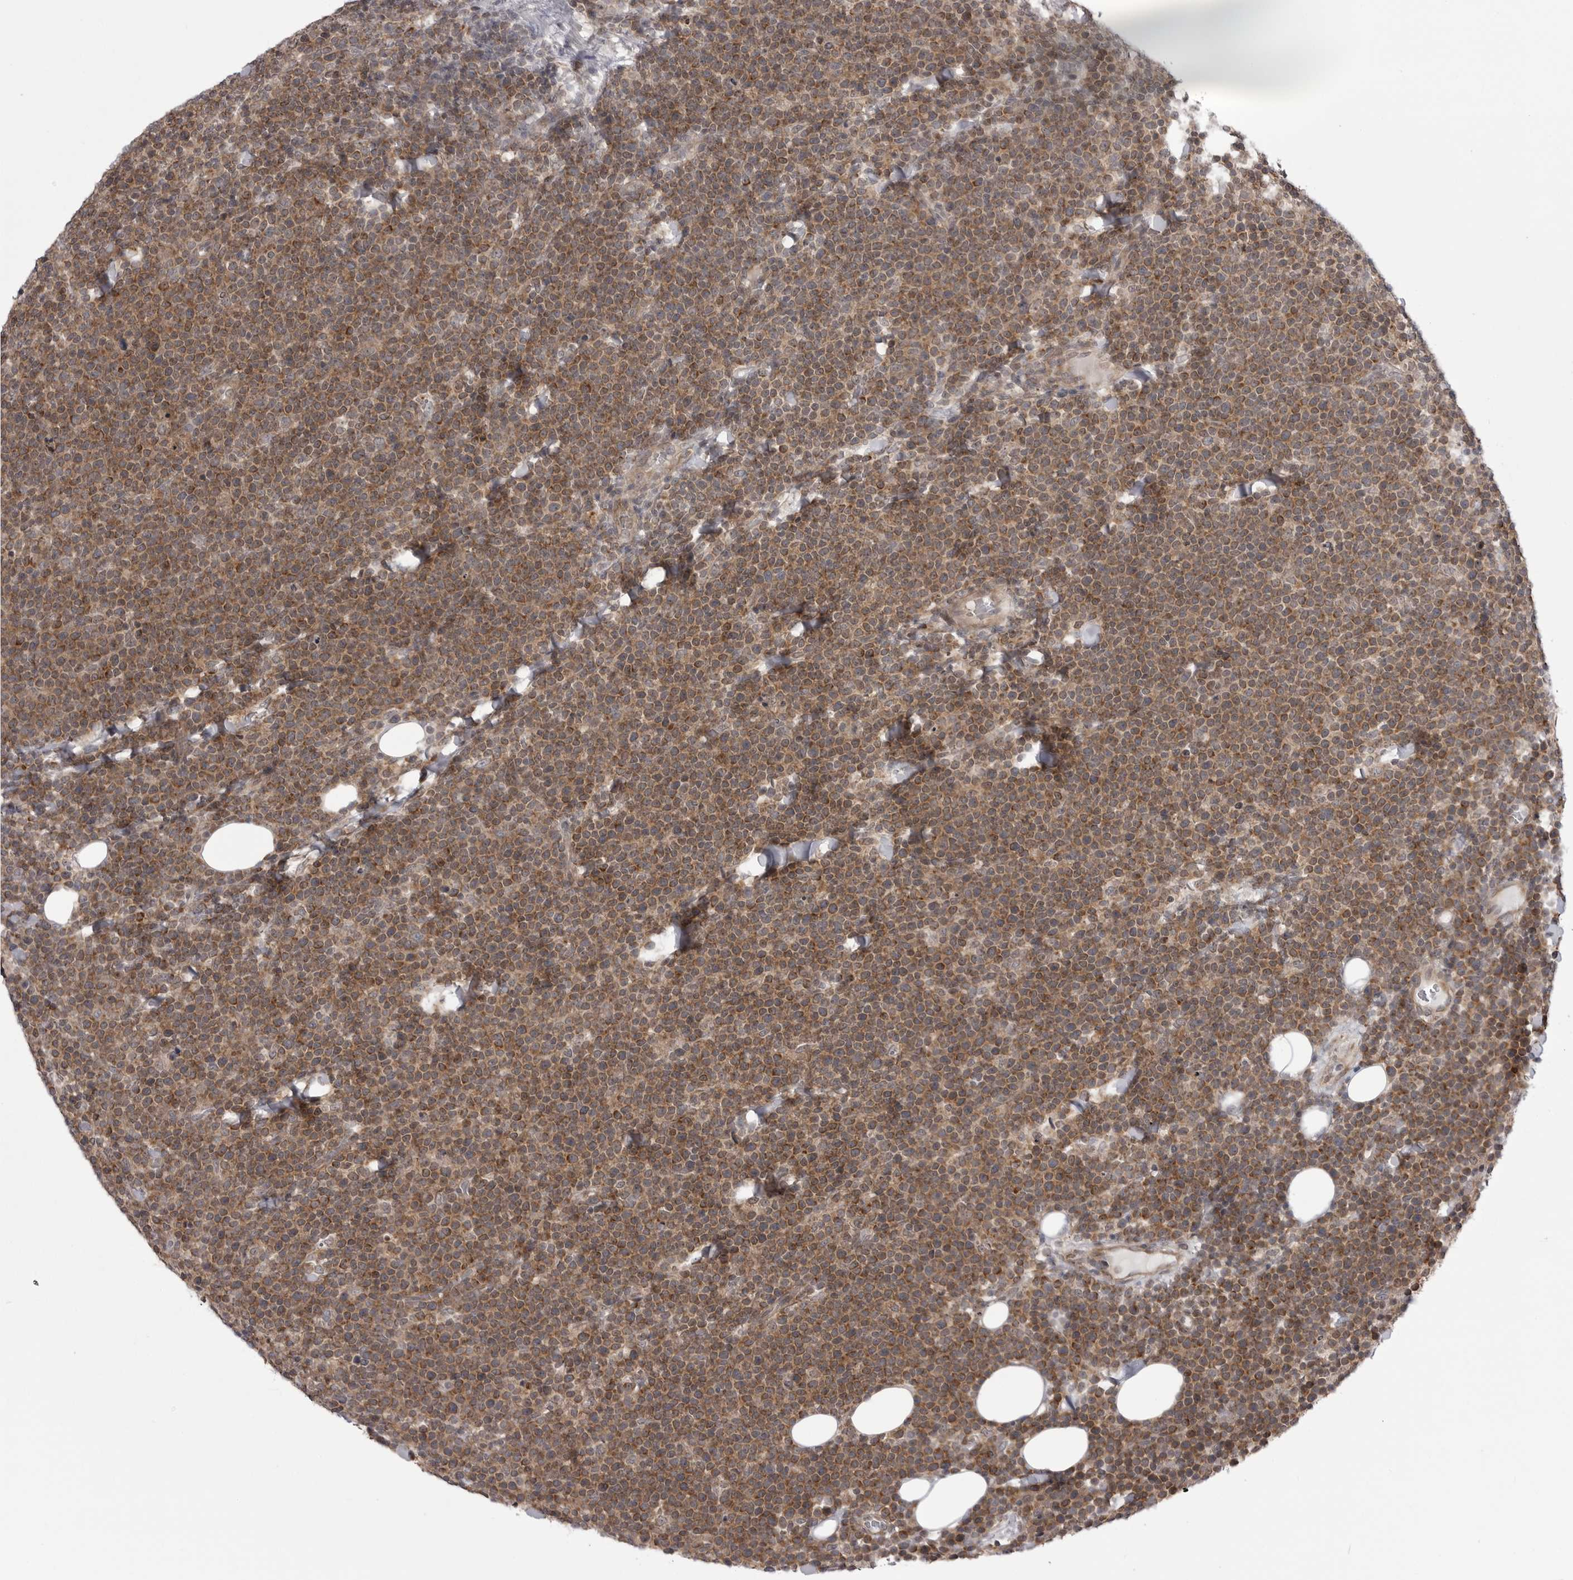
{"staining": {"intensity": "moderate", "quantity": ">75%", "location": "cytoplasmic/membranous"}, "tissue": "lymphoma", "cell_type": "Tumor cells", "image_type": "cancer", "snomed": [{"axis": "morphology", "description": "Malignant lymphoma, non-Hodgkin's type, High grade"}, {"axis": "topography", "description": "Lymph node"}], "caption": "Lymphoma stained with DAB (3,3'-diaminobenzidine) IHC shows medium levels of moderate cytoplasmic/membranous staining in about >75% of tumor cells.", "gene": "CCDC18", "patient": {"sex": "male", "age": 61}}